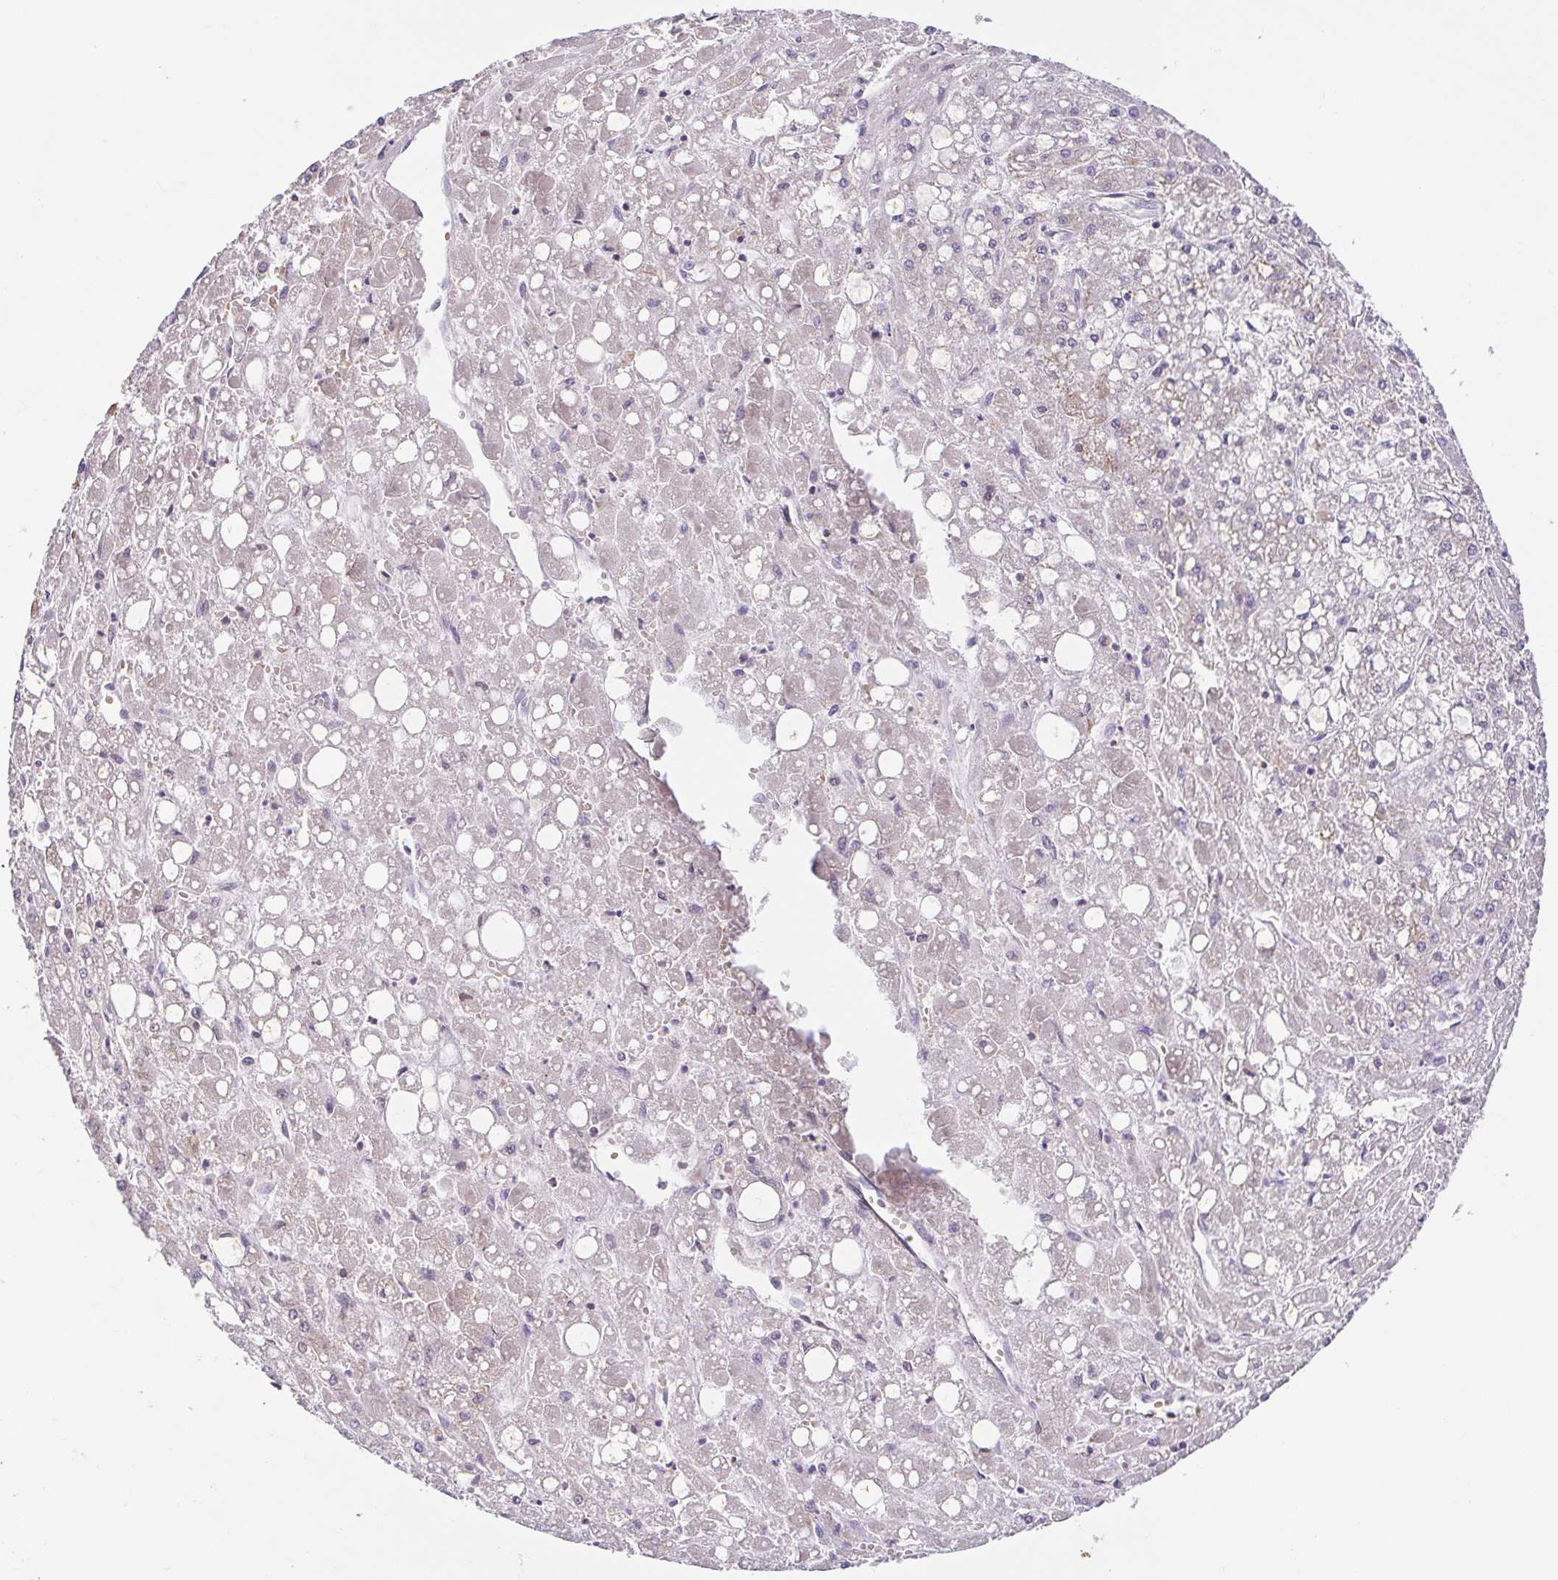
{"staining": {"intensity": "negative", "quantity": "none", "location": "none"}, "tissue": "liver cancer", "cell_type": "Tumor cells", "image_type": "cancer", "snomed": [{"axis": "morphology", "description": "Carcinoma, Hepatocellular, NOS"}, {"axis": "topography", "description": "Liver"}], "caption": "This is an immunohistochemistry (IHC) image of human hepatocellular carcinoma (liver). There is no staining in tumor cells.", "gene": "IDE", "patient": {"sex": "male", "age": 67}}